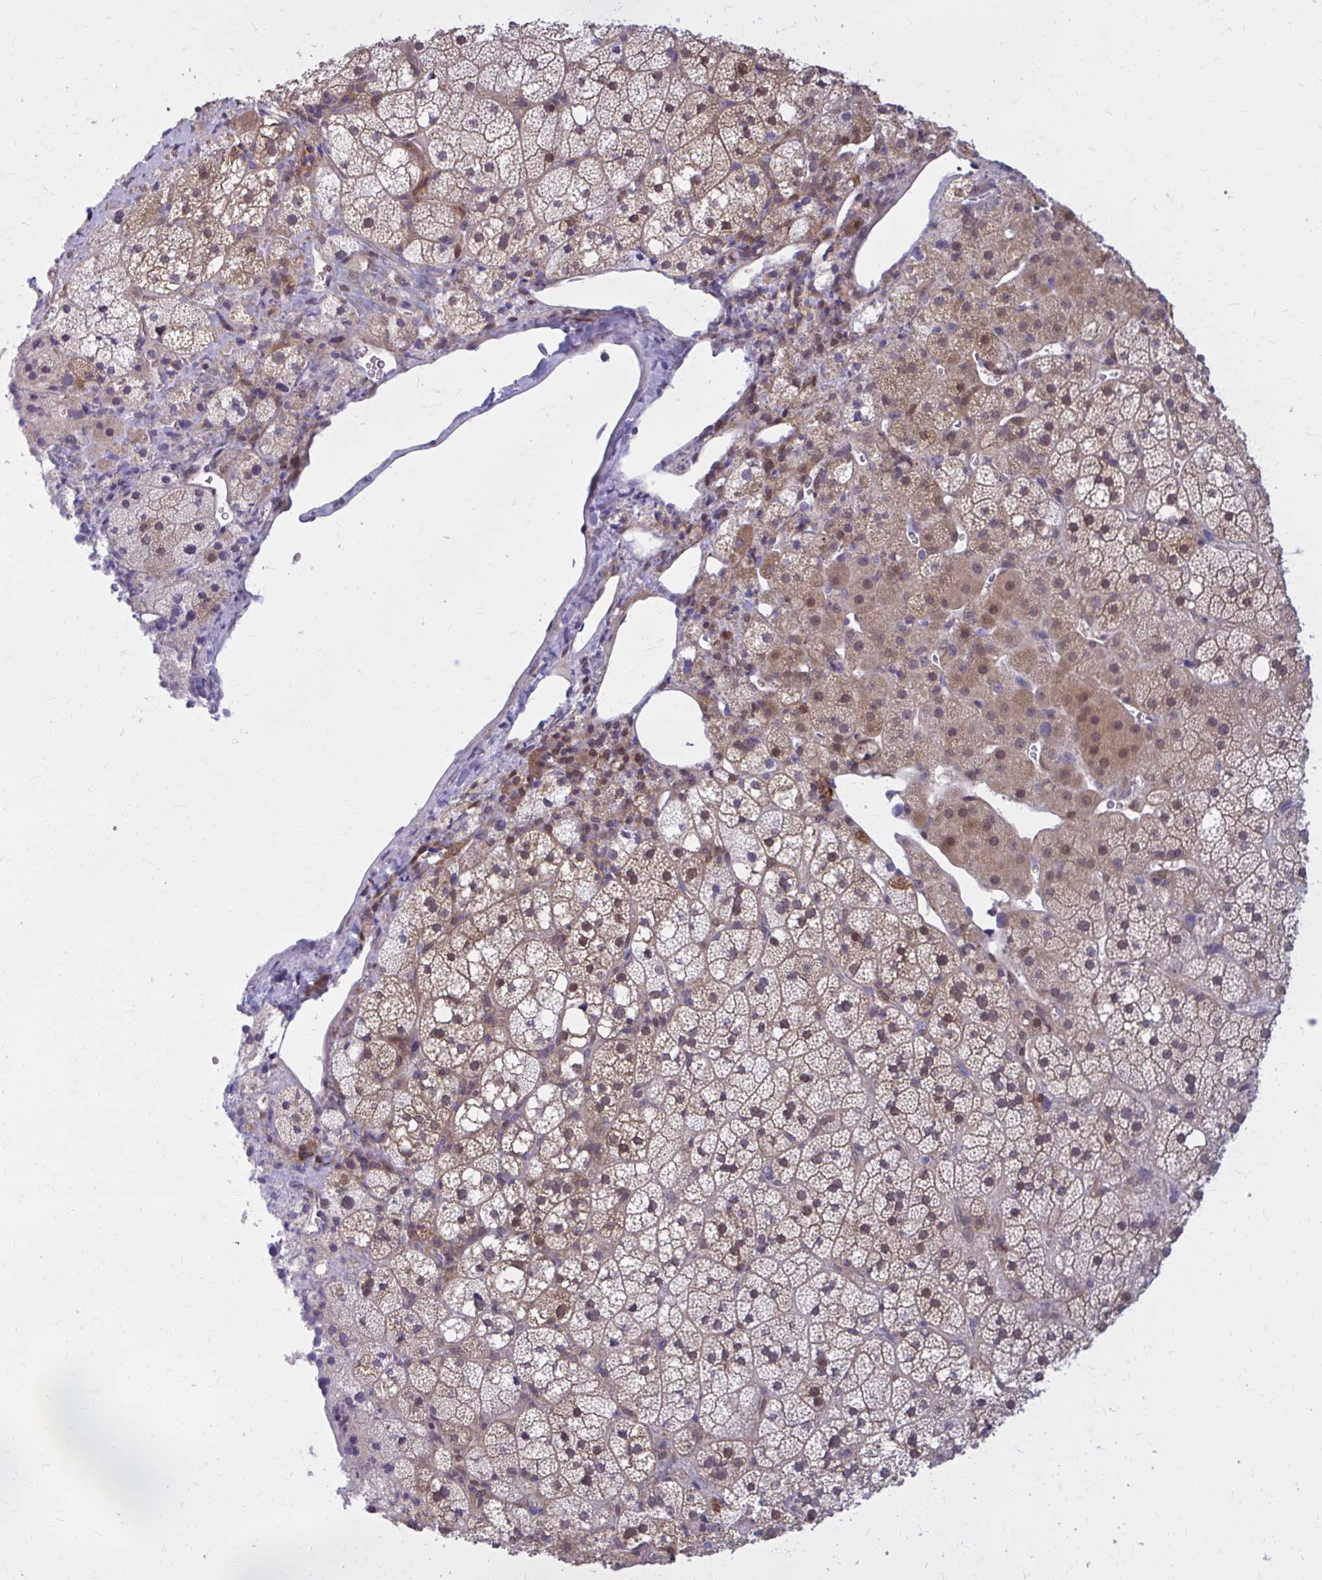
{"staining": {"intensity": "moderate", "quantity": "25%-75%", "location": "cytoplasmic/membranous"}, "tissue": "adrenal gland", "cell_type": "Glandular cells", "image_type": "normal", "snomed": [{"axis": "morphology", "description": "Normal tissue, NOS"}, {"axis": "topography", "description": "Adrenal gland"}], "caption": "This histopathology image shows IHC staining of benign adrenal gland, with medium moderate cytoplasmic/membranous expression in about 25%-75% of glandular cells.", "gene": "DBI", "patient": {"sex": "male", "age": 53}}